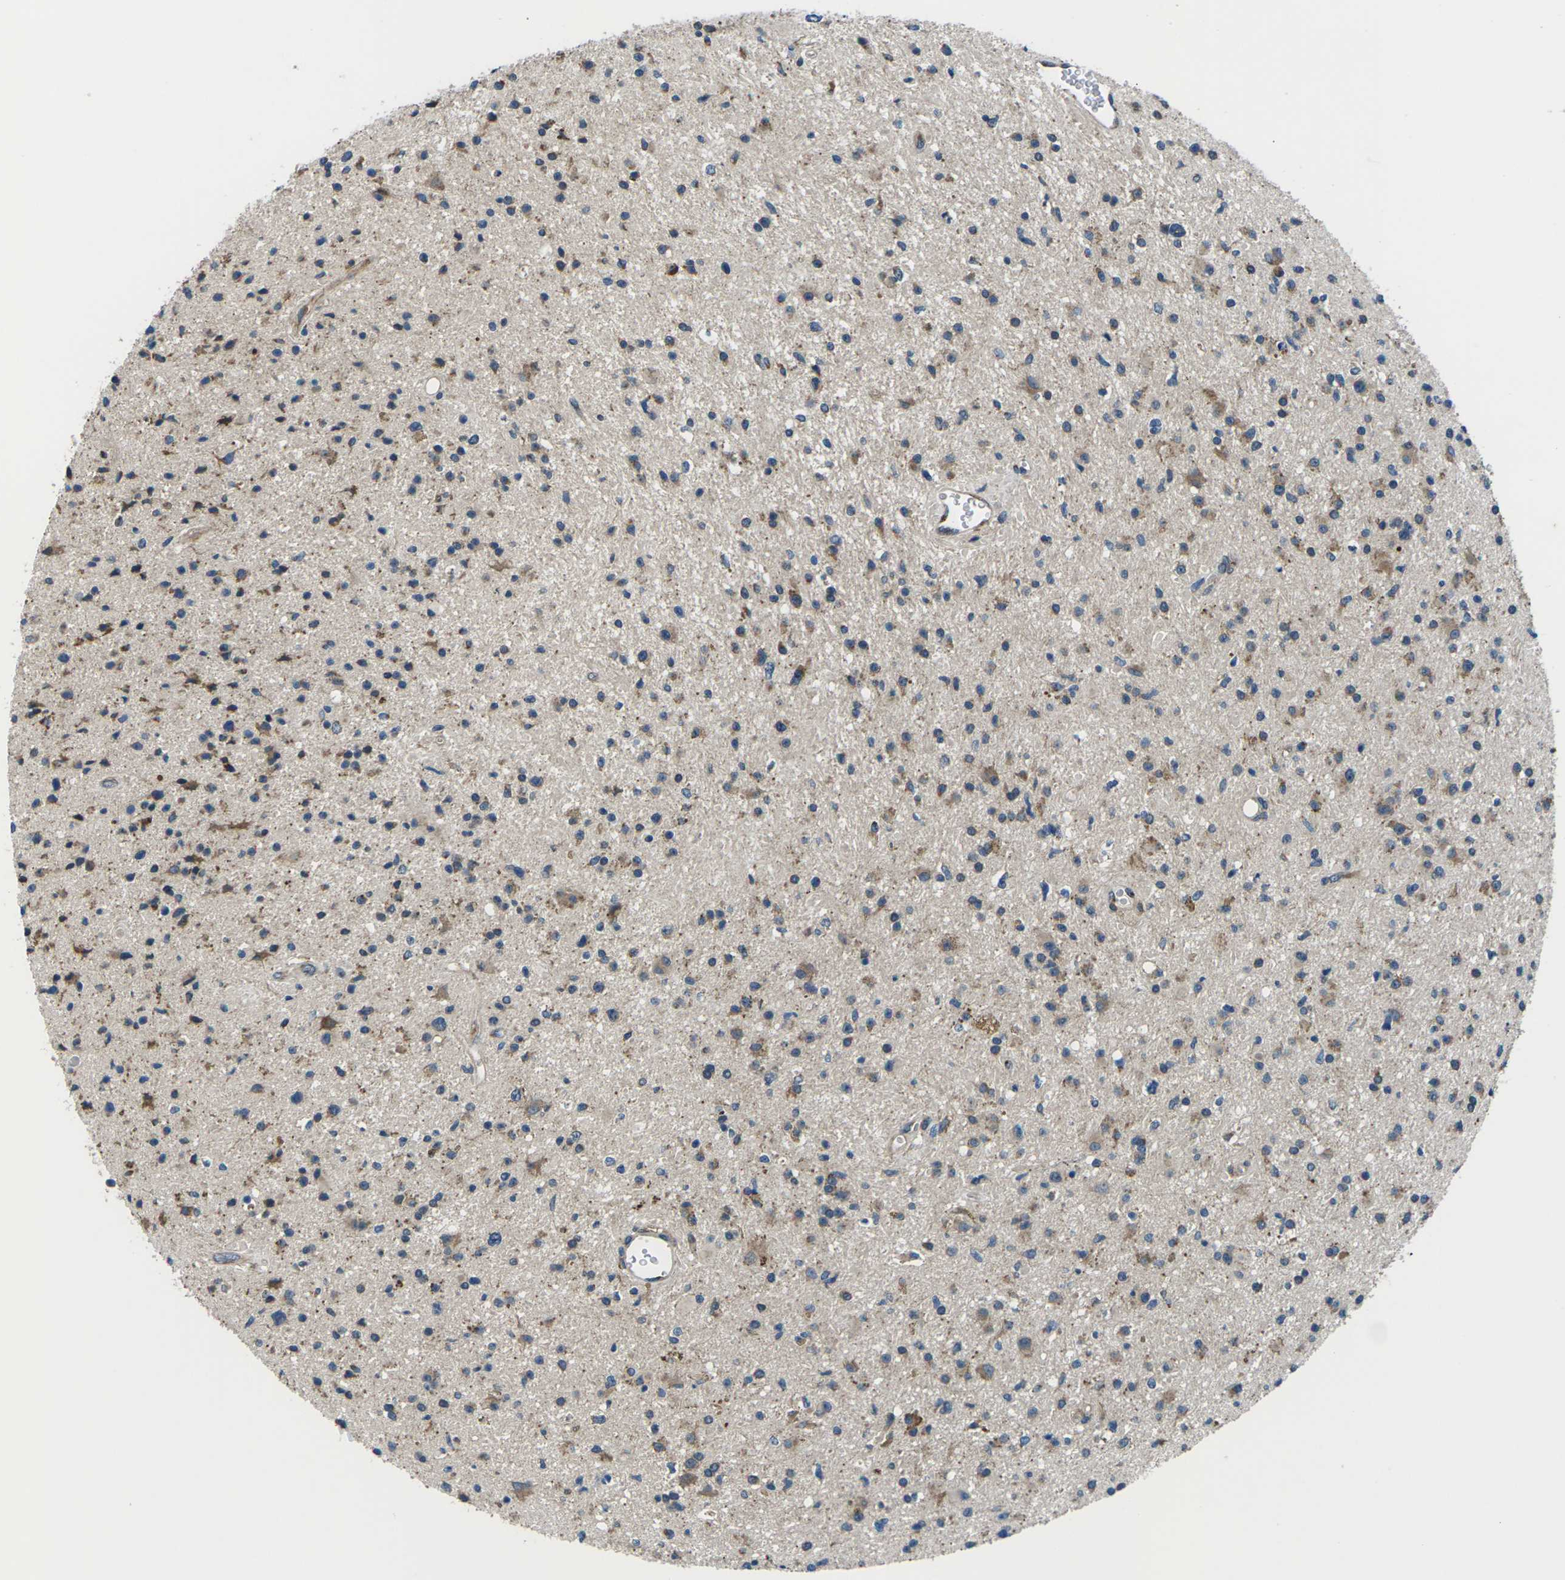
{"staining": {"intensity": "moderate", "quantity": ">75%", "location": "cytoplasmic/membranous"}, "tissue": "glioma", "cell_type": "Tumor cells", "image_type": "cancer", "snomed": [{"axis": "morphology", "description": "Glioma, malignant, High grade"}, {"axis": "topography", "description": "Brain"}], "caption": "High-magnification brightfield microscopy of glioma stained with DAB (3,3'-diaminobenzidine) (brown) and counterstained with hematoxylin (blue). tumor cells exhibit moderate cytoplasmic/membranous staining is identified in about>75% of cells.", "gene": "GABRP", "patient": {"sex": "male", "age": 33}}